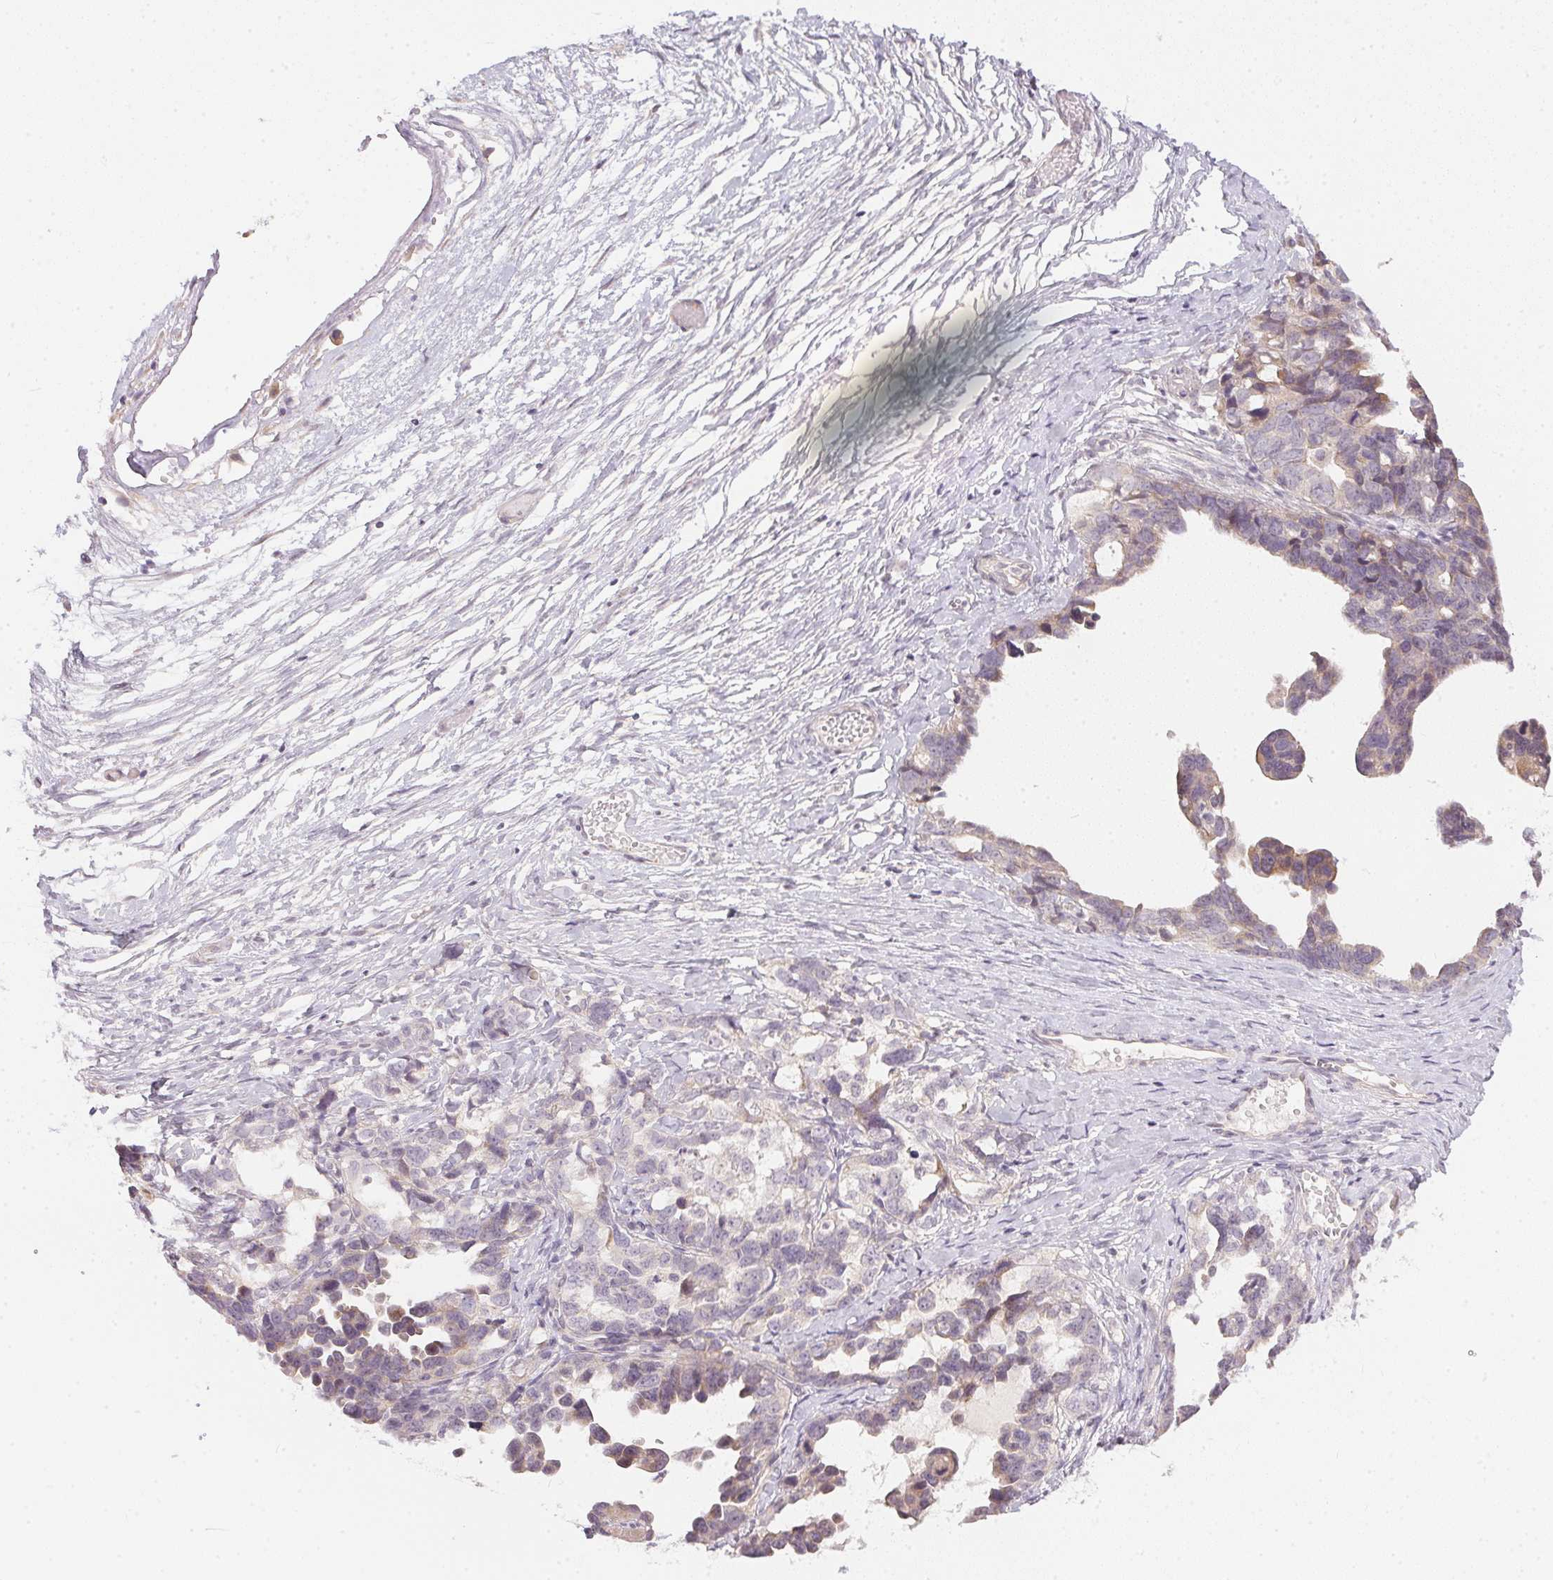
{"staining": {"intensity": "negative", "quantity": "none", "location": "none"}, "tissue": "ovarian cancer", "cell_type": "Tumor cells", "image_type": "cancer", "snomed": [{"axis": "morphology", "description": "Cystadenocarcinoma, serous, NOS"}, {"axis": "topography", "description": "Ovary"}], "caption": "Tumor cells show no significant positivity in ovarian cancer.", "gene": "TTC23L", "patient": {"sex": "female", "age": 69}}